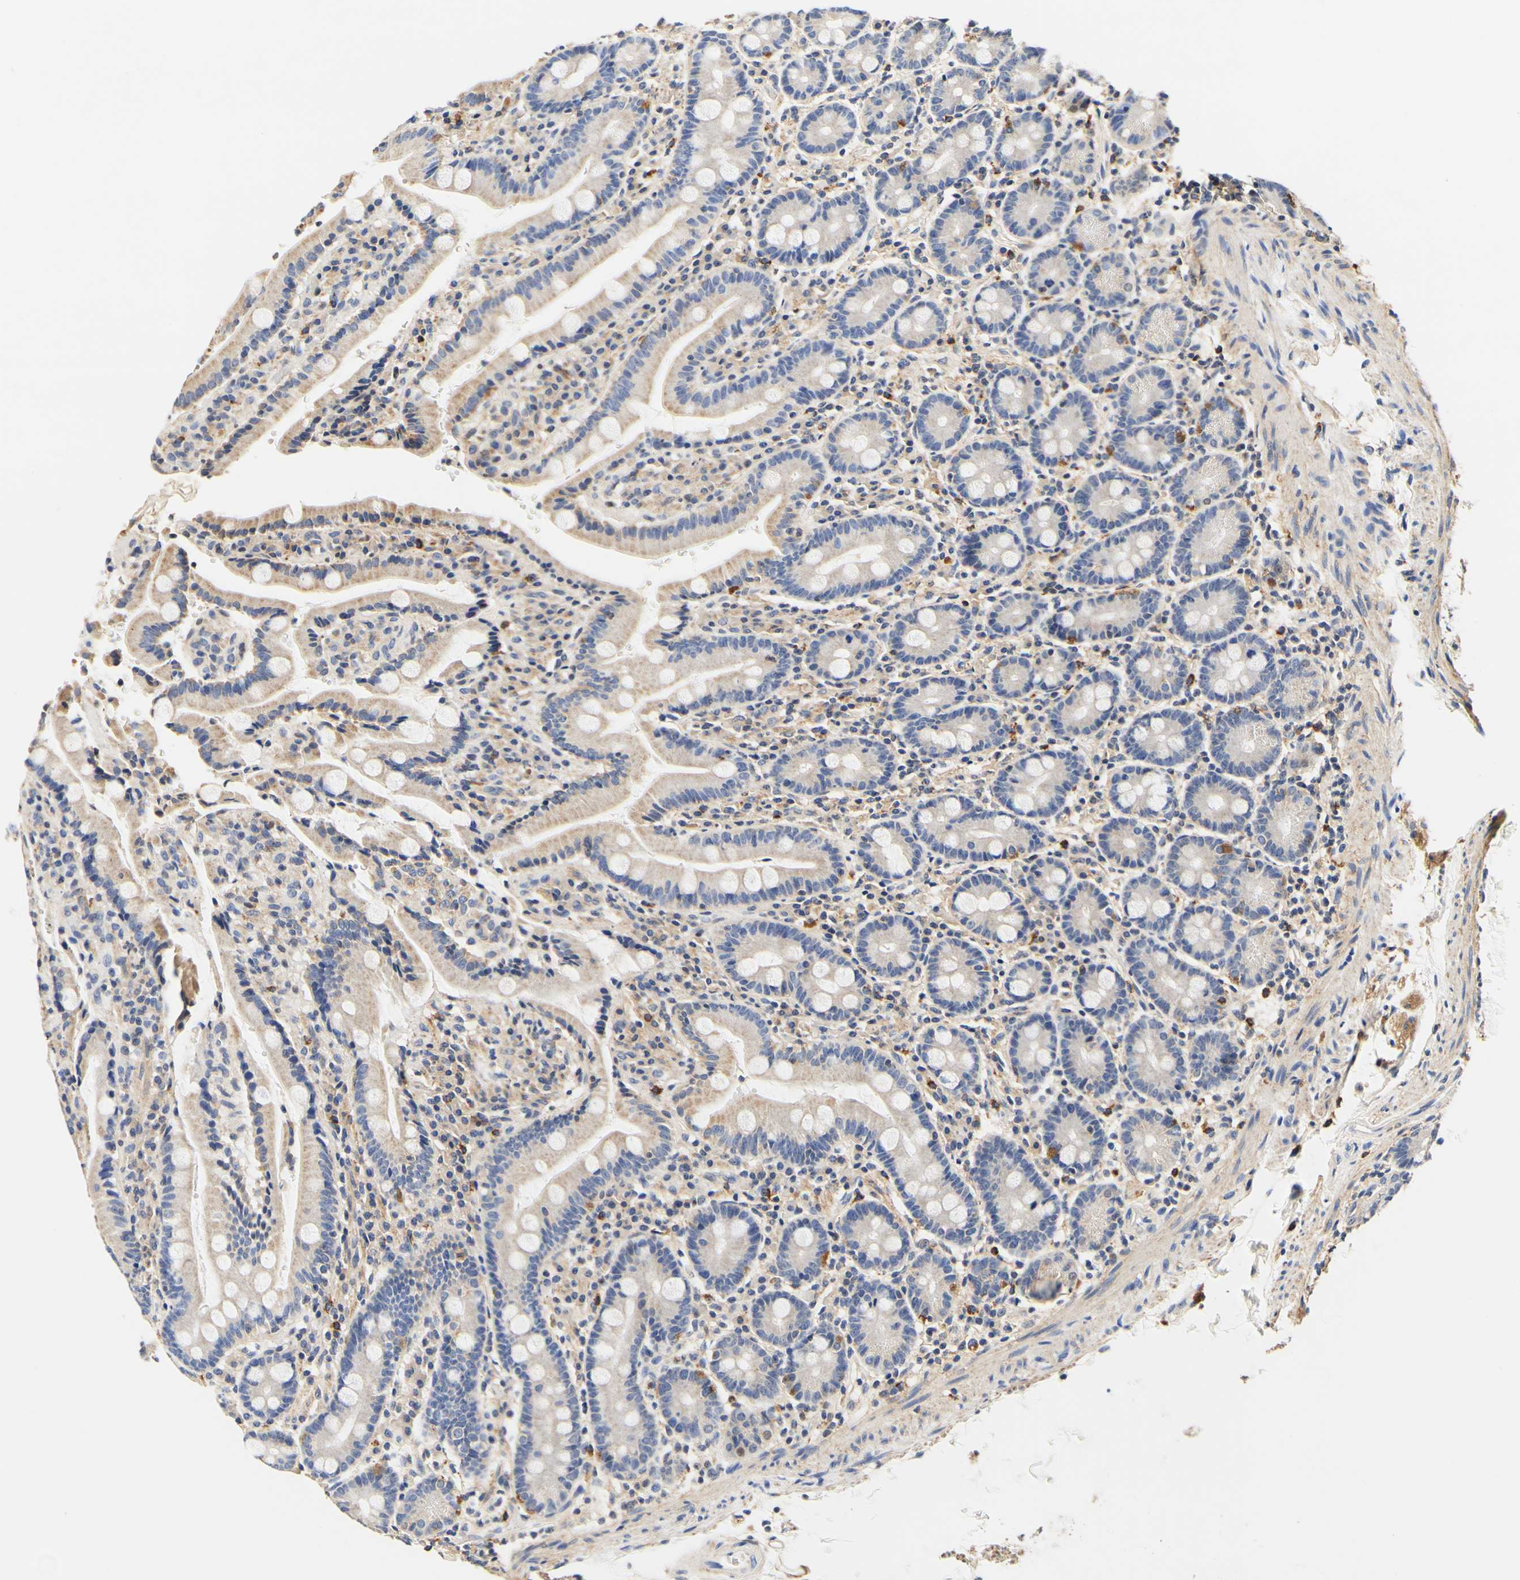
{"staining": {"intensity": "weak", "quantity": "25%-75%", "location": "cytoplasmic/membranous"}, "tissue": "duodenum", "cell_type": "Glandular cells", "image_type": "normal", "snomed": [{"axis": "morphology", "description": "Normal tissue, NOS"}, {"axis": "topography", "description": "Small intestine, NOS"}], "caption": "Immunohistochemistry staining of benign duodenum, which displays low levels of weak cytoplasmic/membranous positivity in about 25%-75% of glandular cells indicating weak cytoplasmic/membranous protein expression. The staining was performed using DAB (3,3'-diaminobenzidine) (brown) for protein detection and nuclei were counterstained in hematoxylin (blue).", "gene": "CAMK4", "patient": {"sex": "female", "age": 71}}